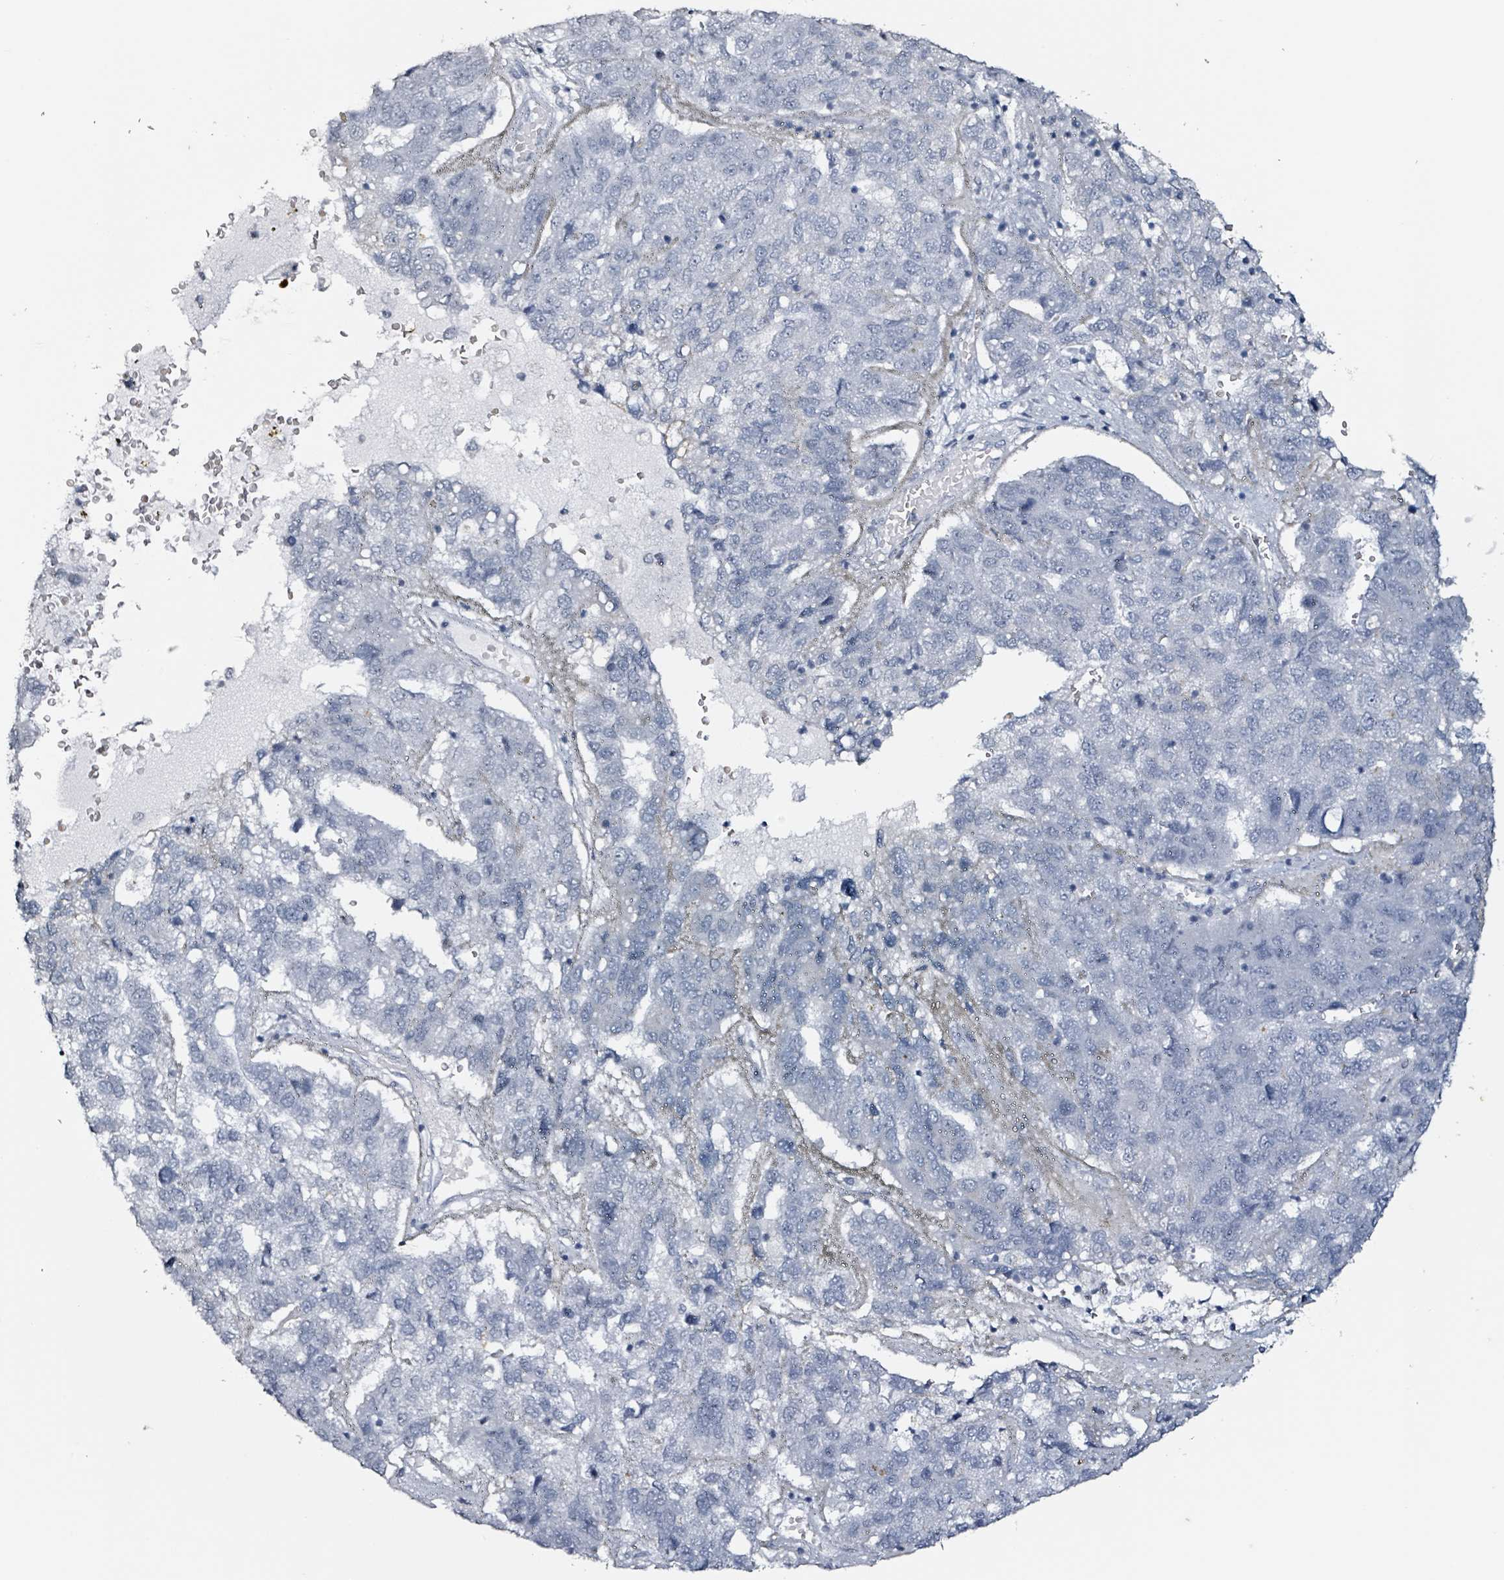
{"staining": {"intensity": "negative", "quantity": "none", "location": "none"}, "tissue": "pancreatic cancer", "cell_type": "Tumor cells", "image_type": "cancer", "snomed": [{"axis": "morphology", "description": "Adenocarcinoma, NOS"}, {"axis": "topography", "description": "Pancreas"}], "caption": "Tumor cells are negative for protein expression in human adenocarcinoma (pancreatic). (Stains: DAB IHC with hematoxylin counter stain, Microscopy: brightfield microscopy at high magnification).", "gene": "CA9", "patient": {"sex": "female", "age": 61}}